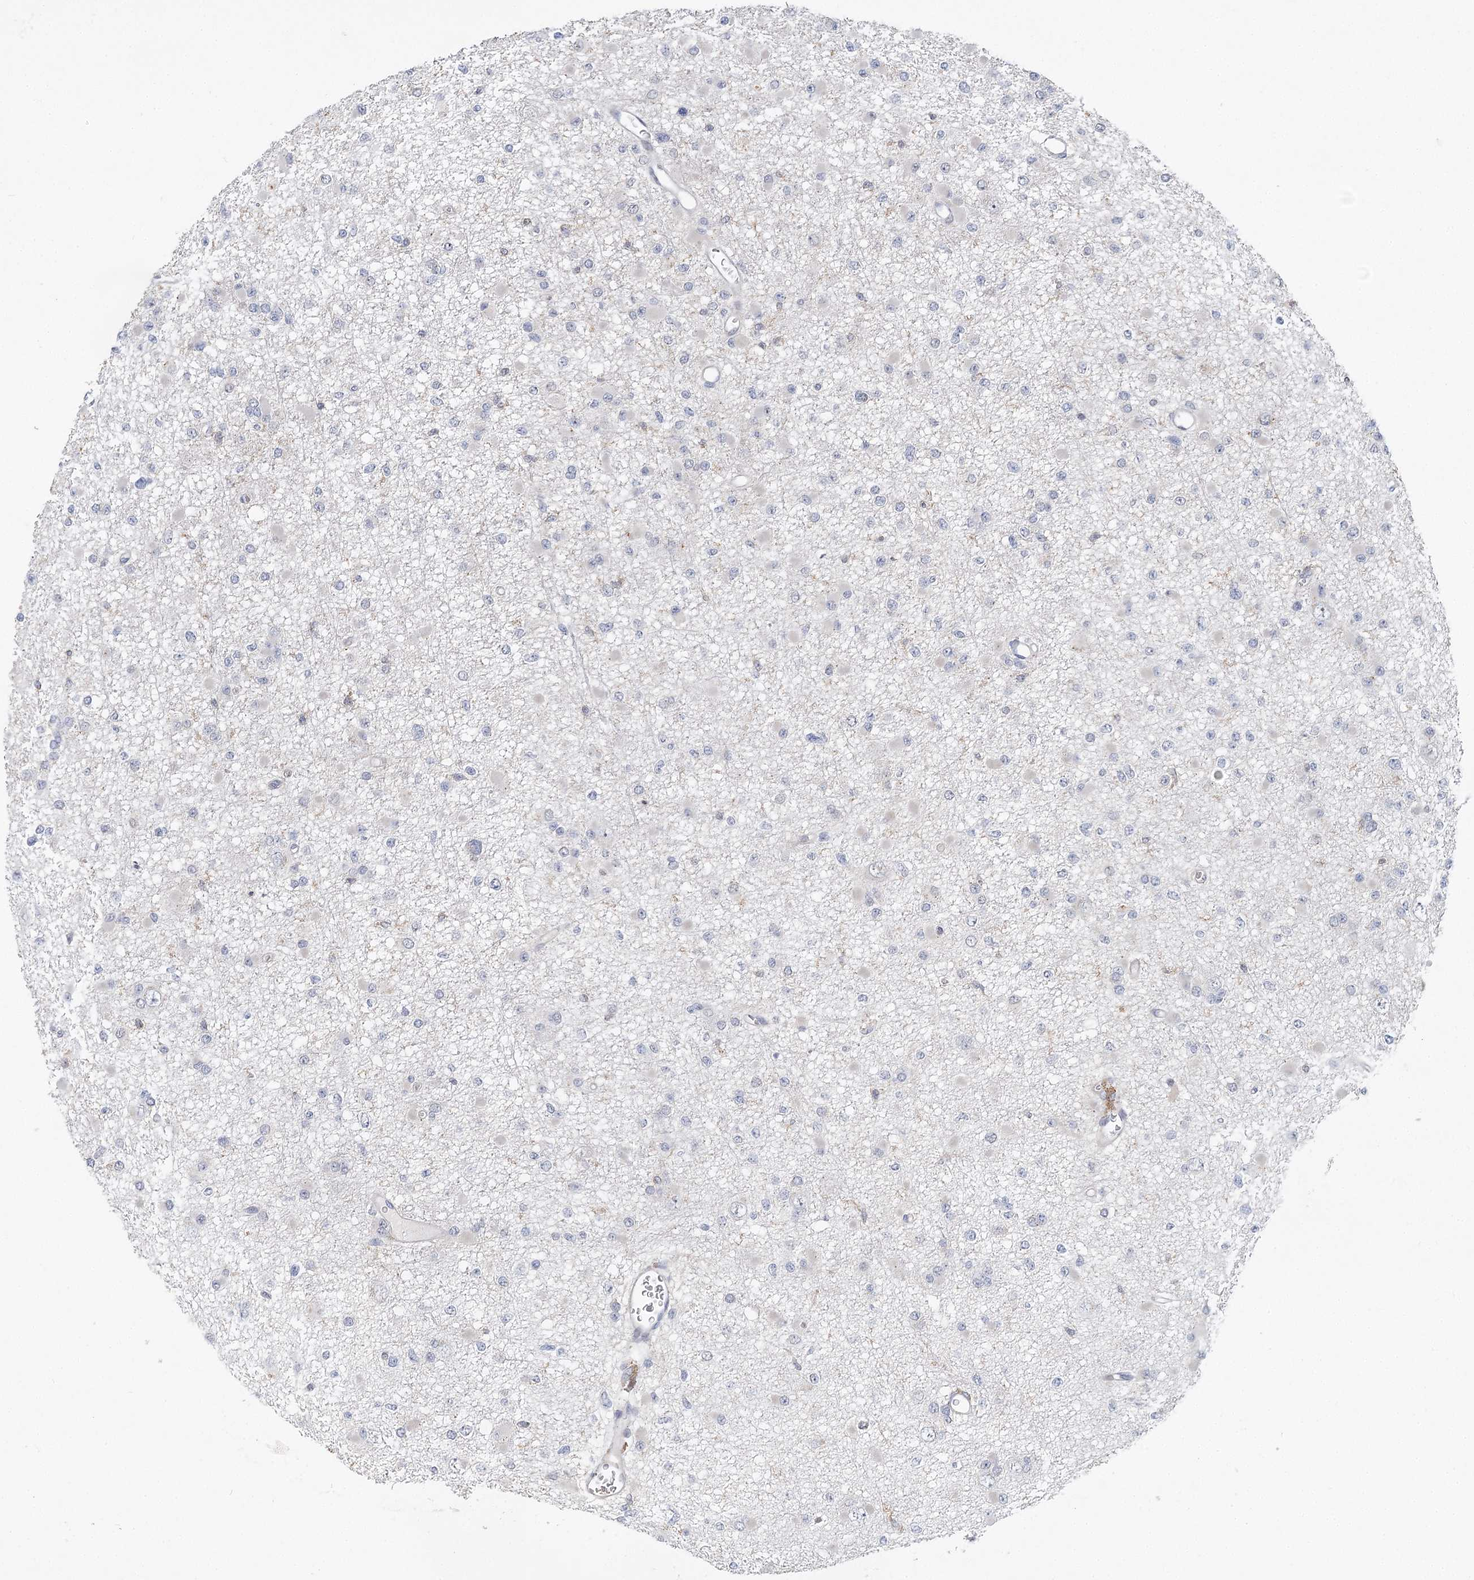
{"staining": {"intensity": "negative", "quantity": "none", "location": "none"}, "tissue": "glioma", "cell_type": "Tumor cells", "image_type": "cancer", "snomed": [{"axis": "morphology", "description": "Glioma, malignant, Low grade"}, {"axis": "topography", "description": "Brain"}], "caption": "This is a image of immunohistochemistry staining of glioma, which shows no expression in tumor cells.", "gene": "CAMTA1", "patient": {"sex": "female", "age": 22}}